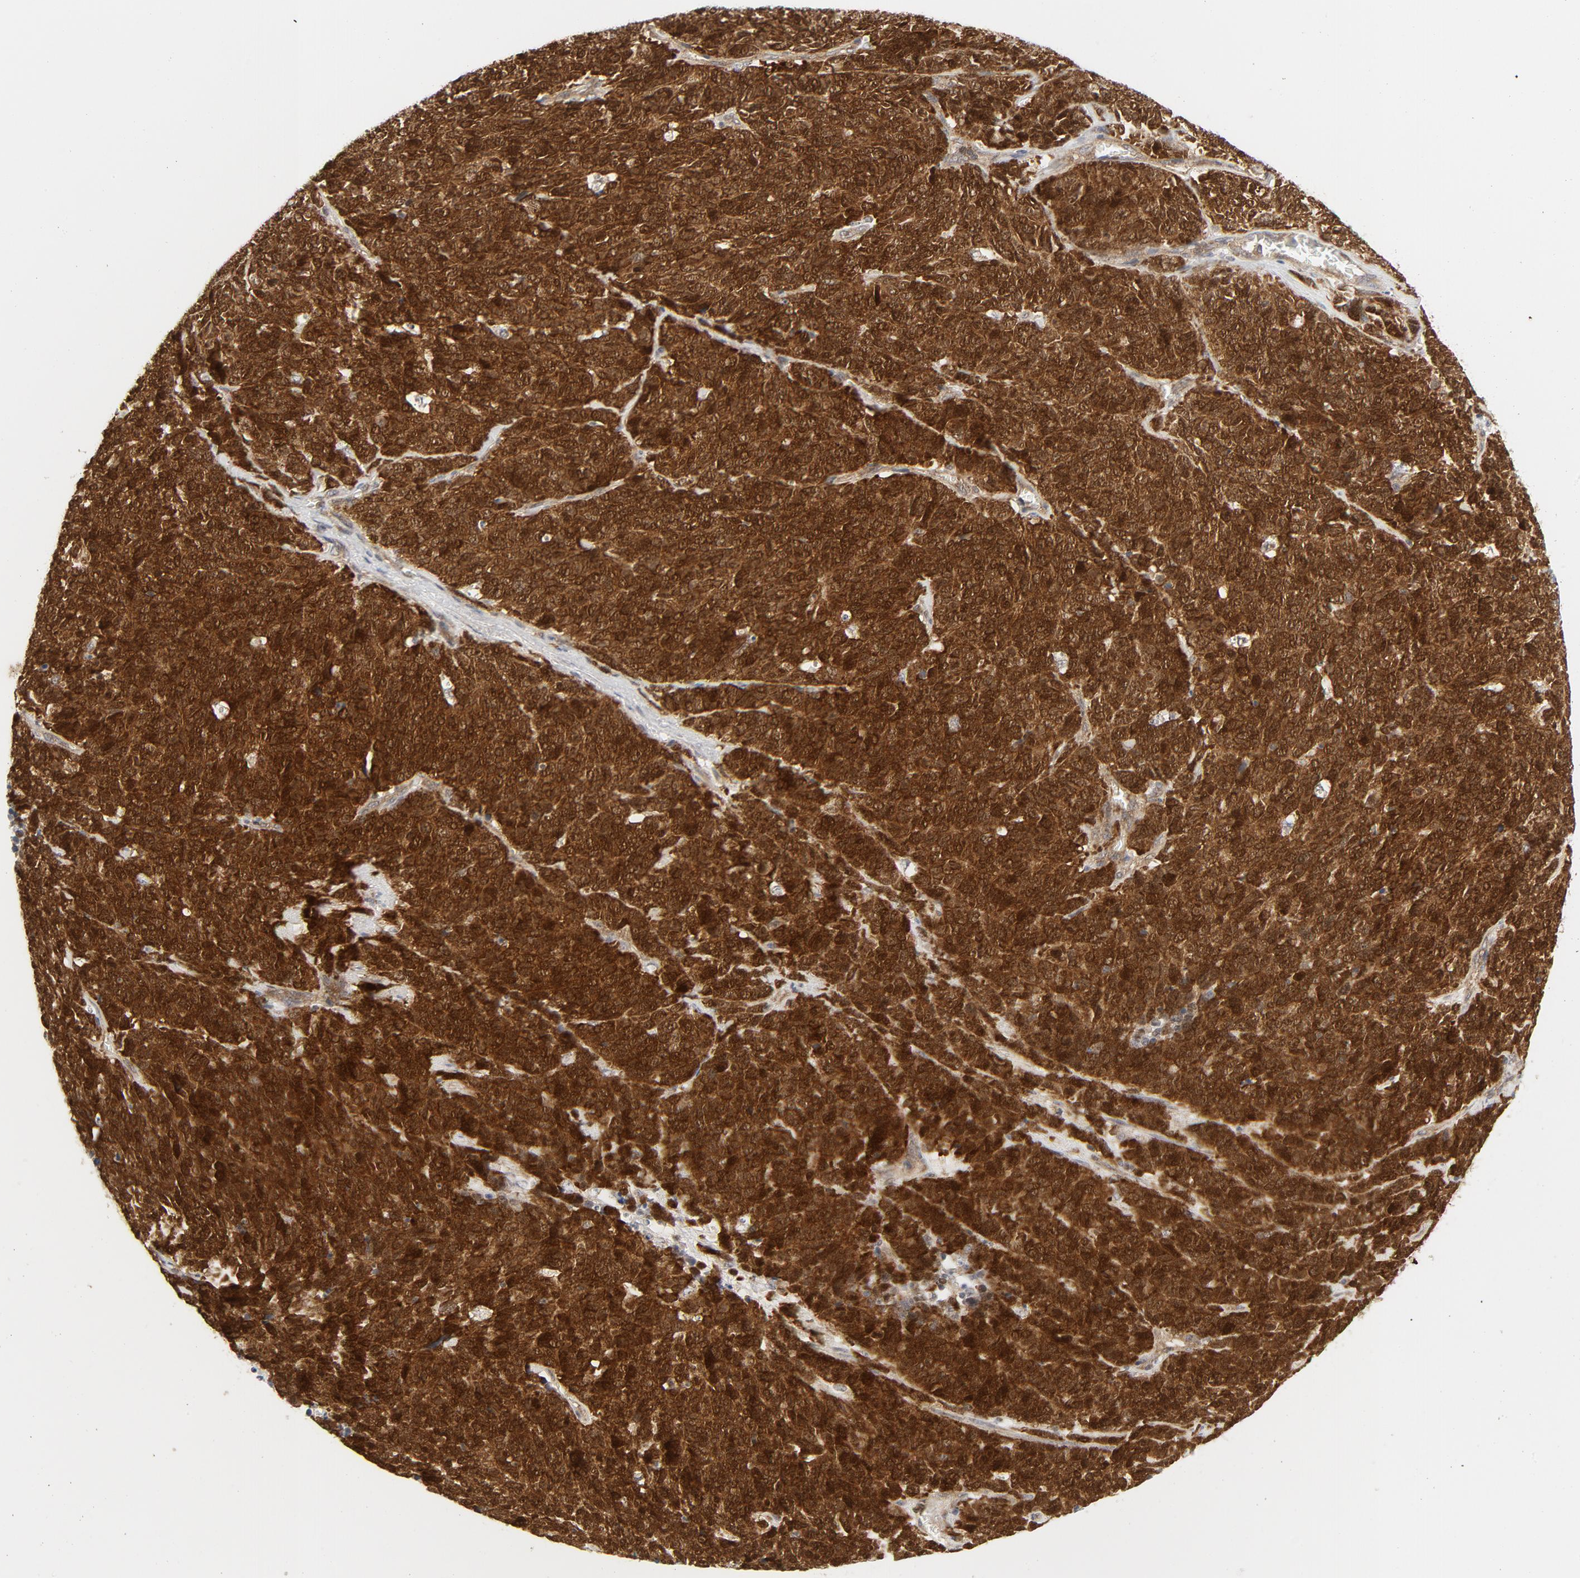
{"staining": {"intensity": "strong", "quantity": ">75%", "location": "cytoplasmic/membranous"}, "tissue": "lung cancer", "cell_type": "Tumor cells", "image_type": "cancer", "snomed": [{"axis": "morphology", "description": "Neoplasm, malignant, NOS"}, {"axis": "topography", "description": "Lung"}], "caption": "The photomicrograph shows staining of malignant neoplasm (lung), revealing strong cytoplasmic/membranous protein positivity (brown color) within tumor cells.", "gene": "MAP2K7", "patient": {"sex": "female", "age": 58}}